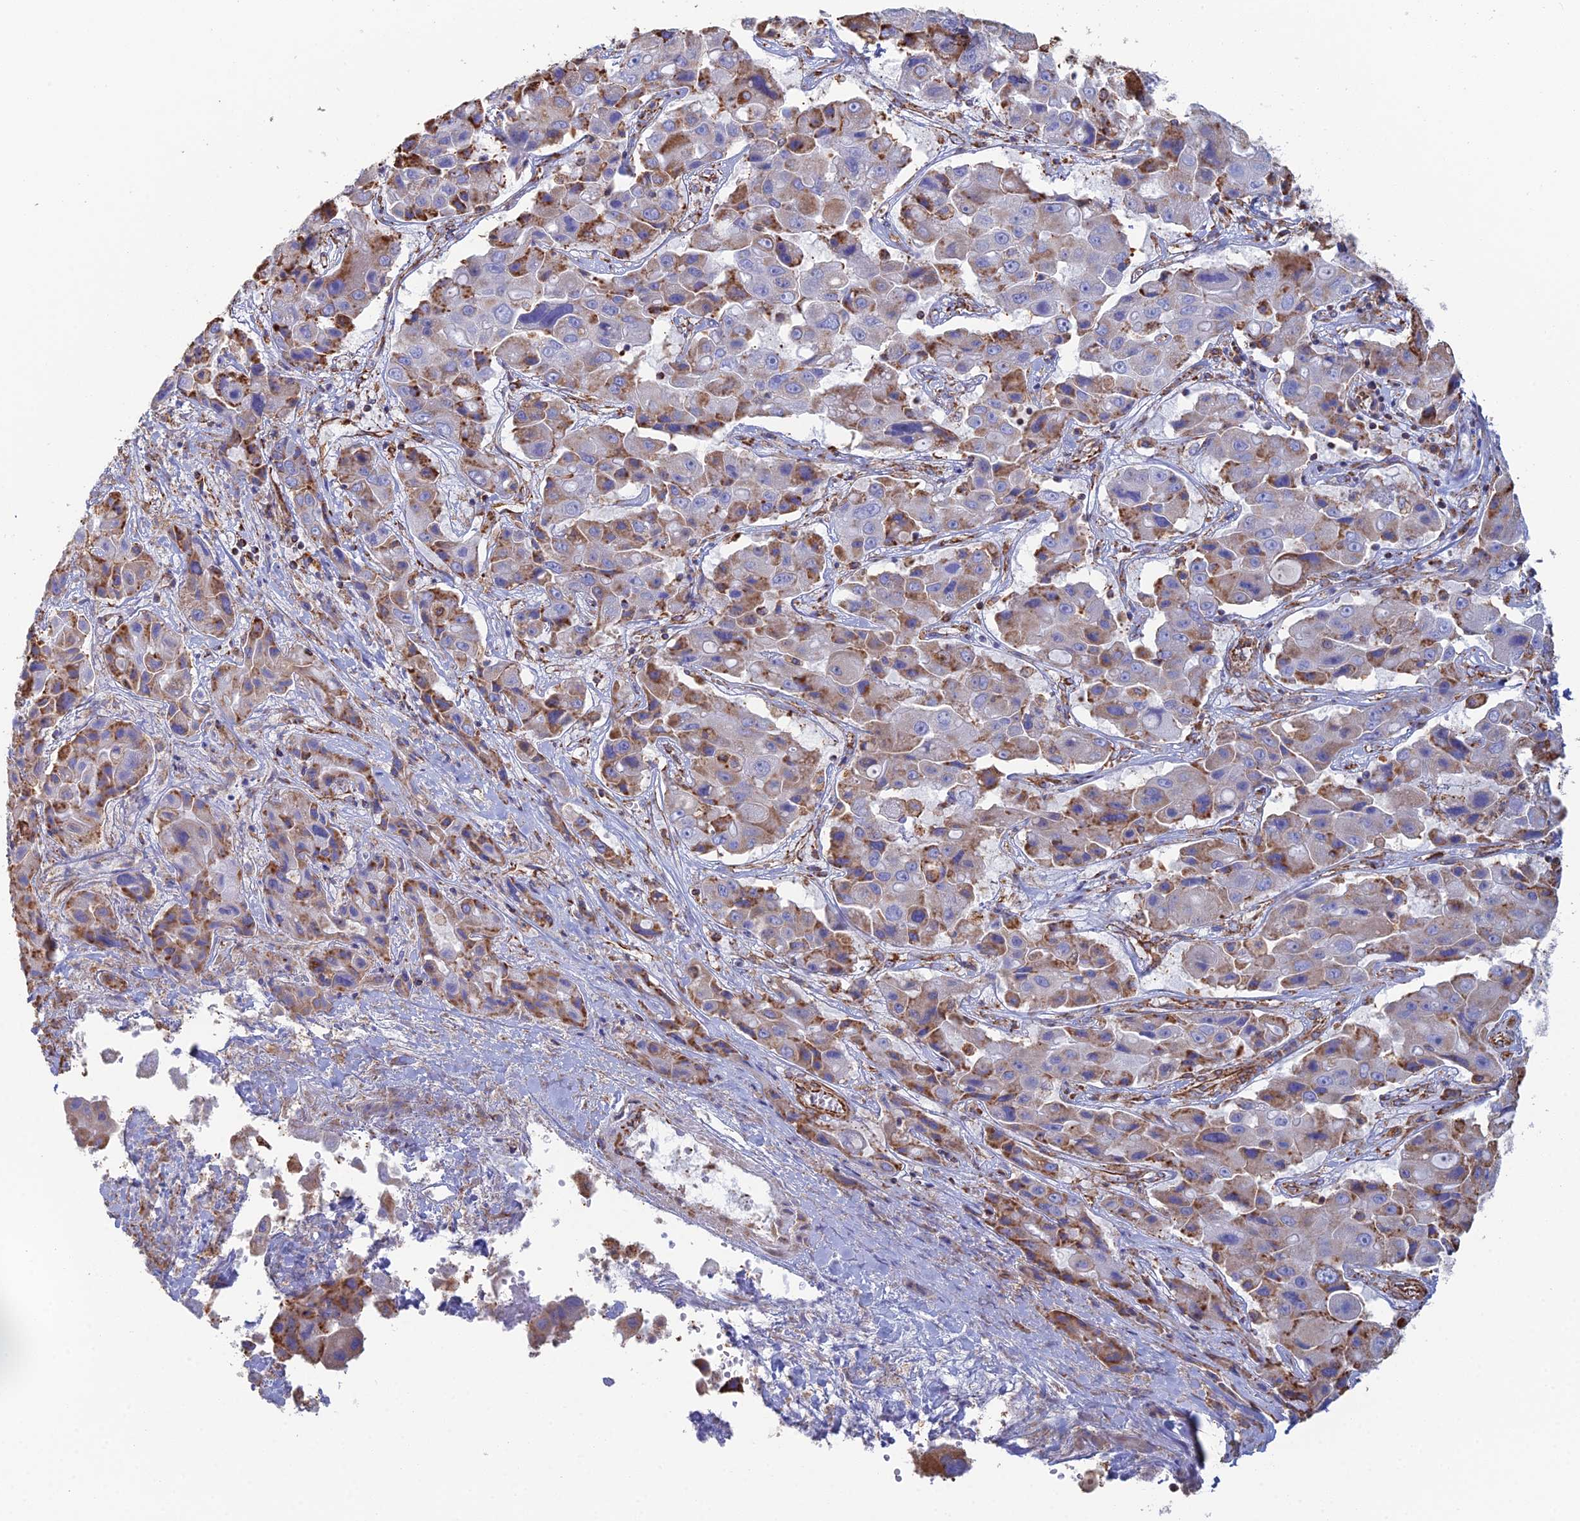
{"staining": {"intensity": "moderate", "quantity": "<25%", "location": "cytoplasmic/membranous"}, "tissue": "liver cancer", "cell_type": "Tumor cells", "image_type": "cancer", "snomed": [{"axis": "morphology", "description": "Cholangiocarcinoma"}, {"axis": "topography", "description": "Liver"}], "caption": "Cholangiocarcinoma (liver) tissue exhibits moderate cytoplasmic/membranous expression in approximately <25% of tumor cells", "gene": "CLVS2", "patient": {"sex": "male", "age": 67}}